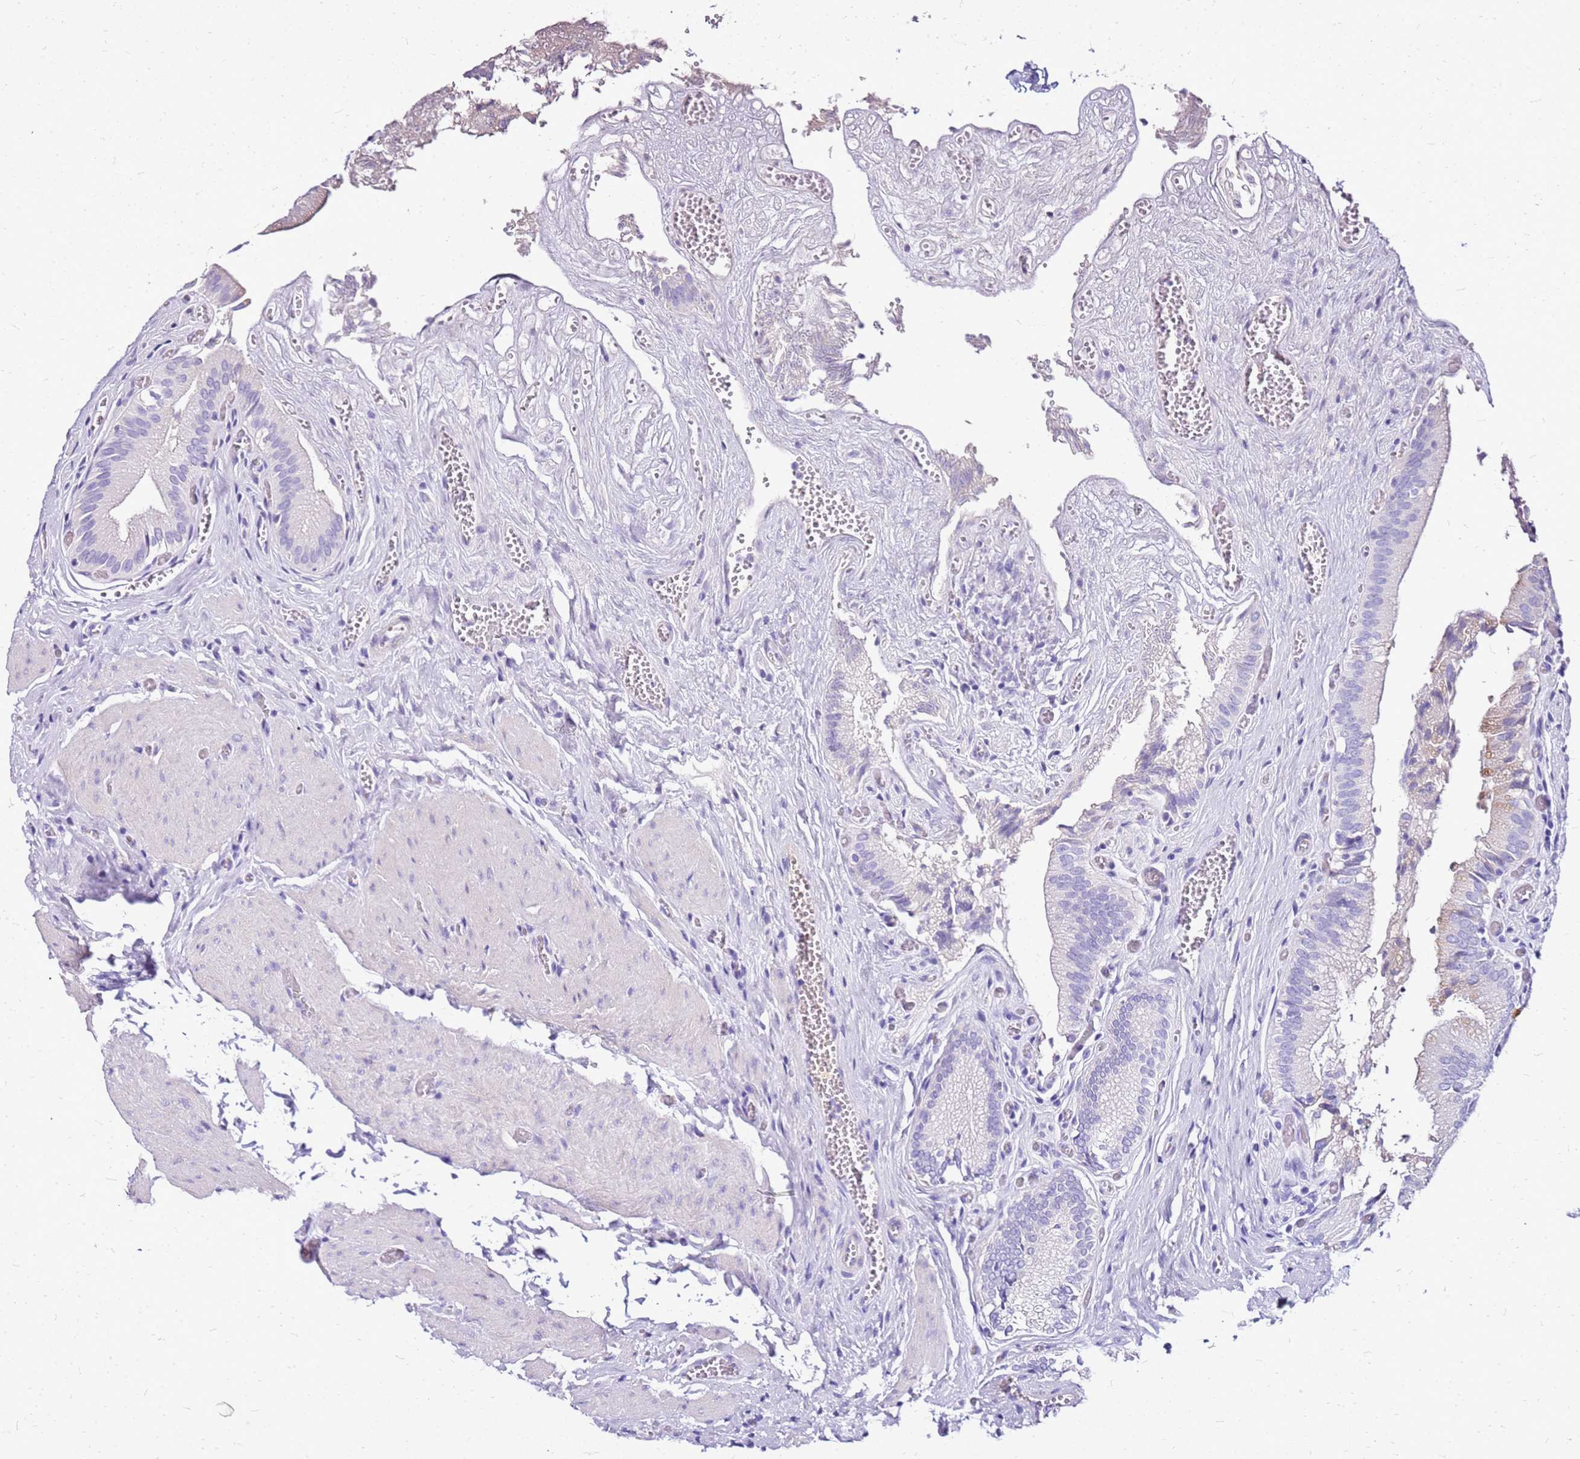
{"staining": {"intensity": "negative", "quantity": "none", "location": "none"}, "tissue": "gallbladder", "cell_type": "Glandular cells", "image_type": "normal", "snomed": [{"axis": "morphology", "description": "Normal tissue, NOS"}, {"axis": "topography", "description": "Gallbladder"}, {"axis": "topography", "description": "Peripheral nerve tissue"}], "caption": "A high-resolution micrograph shows immunohistochemistry (IHC) staining of benign gallbladder, which reveals no significant staining in glandular cells. (Immunohistochemistry, brightfield microscopy, high magnification).", "gene": "DCDC2B", "patient": {"sex": "male", "age": 17}}